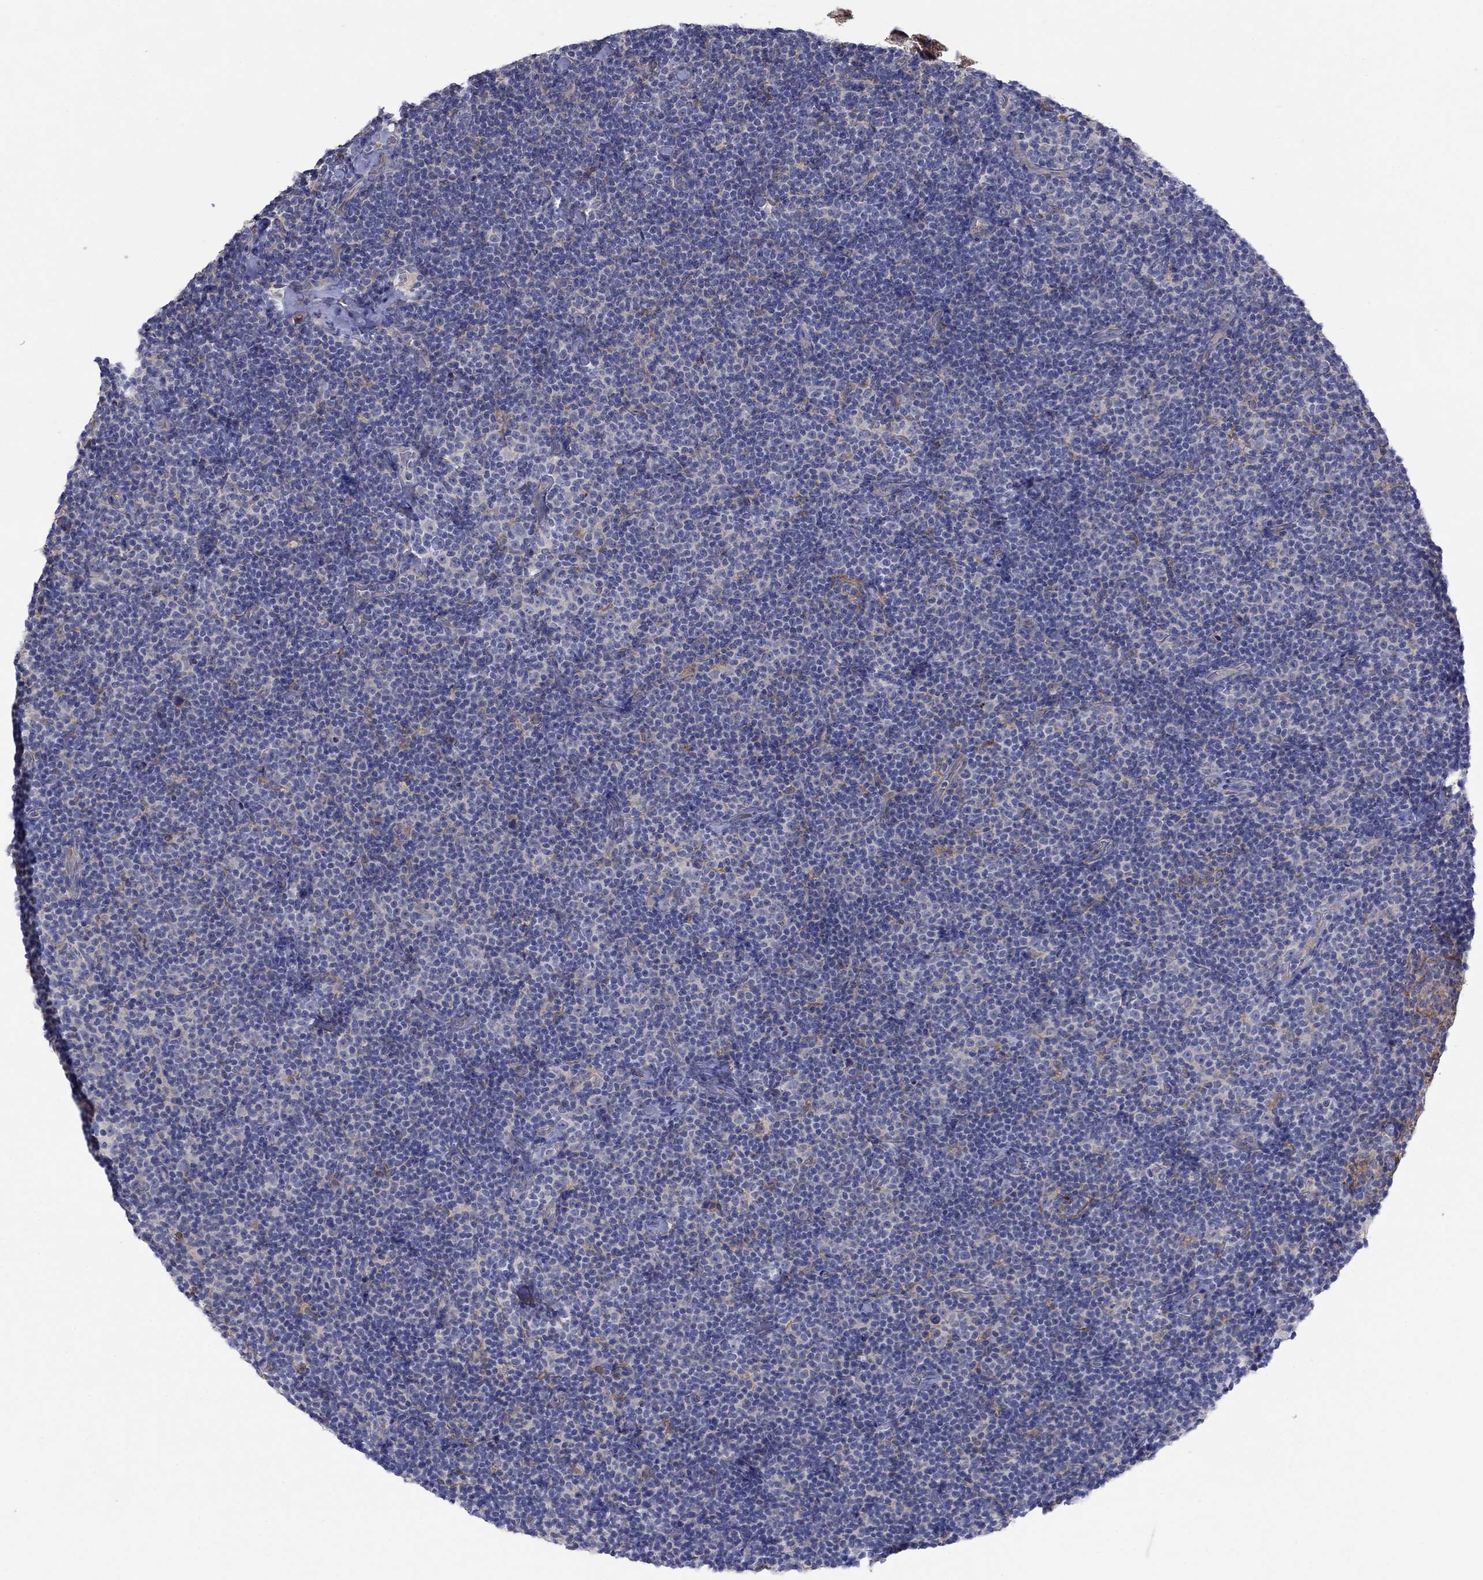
{"staining": {"intensity": "negative", "quantity": "none", "location": "none"}, "tissue": "lymphoma", "cell_type": "Tumor cells", "image_type": "cancer", "snomed": [{"axis": "morphology", "description": "Malignant lymphoma, non-Hodgkin's type, Low grade"}, {"axis": "topography", "description": "Lymph node"}], "caption": "Tumor cells are negative for protein expression in human low-grade malignant lymphoma, non-Hodgkin's type.", "gene": "PLCL2", "patient": {"sex": "male", "age": 81}}